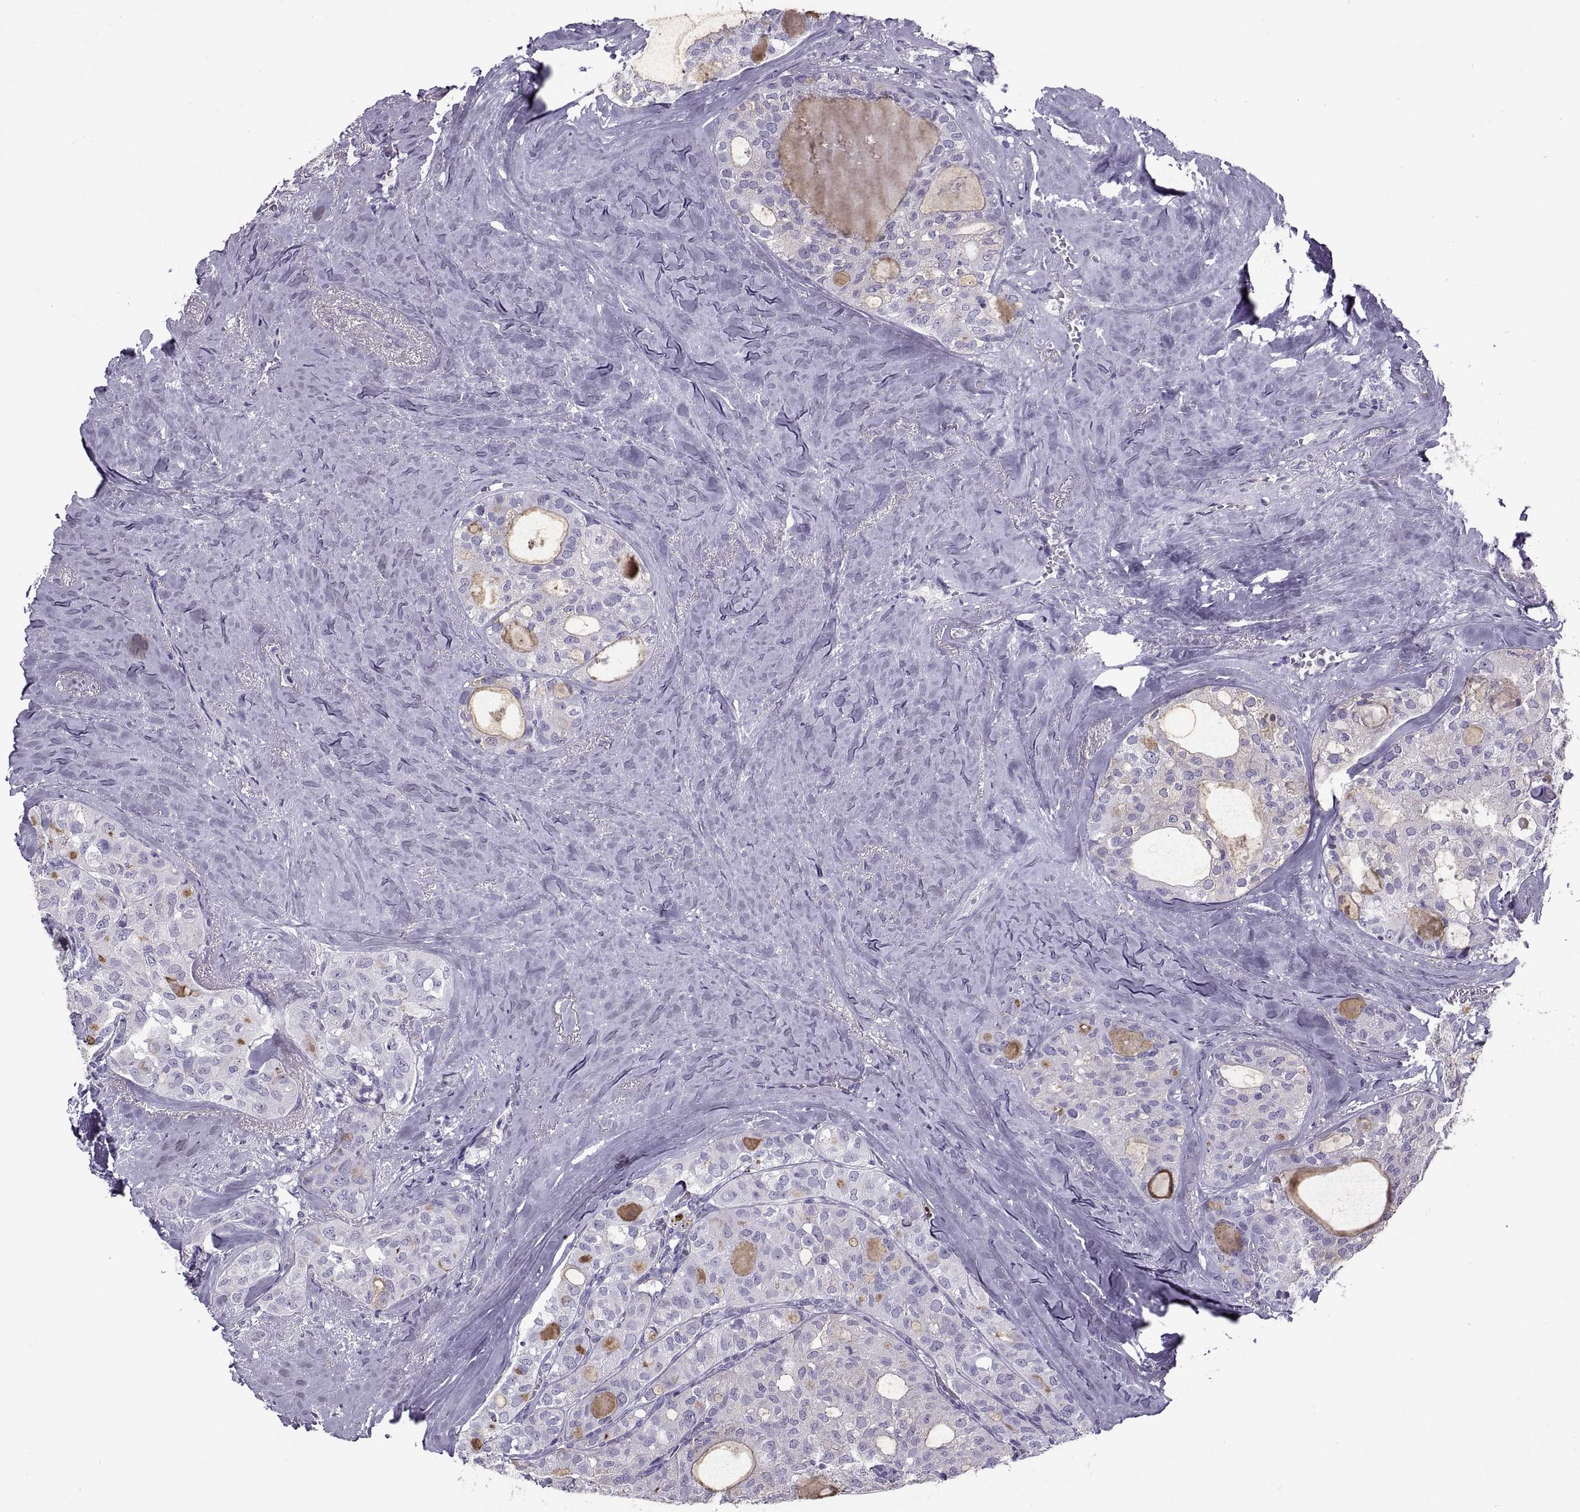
{"staining": {"intensity": "negative", "quantity": "none", "location": "none"}, "tissue": "thyroid cancer", "cell_type": "Tumor cells", "image_type": "cancer", "snomed": [{"axis": "morphology", "description": "Follicular adenoma carcinoma, NOS"}, {"axis": "topography", "description": "Thyroid gland"}], "caption": "An immunohistochemistry (IHC) micrograph of thyroid cancer is shown. There is no staining in tumor cells of thyroid cancer.", "gene": "RLBP1", "patient": {"sex": "male", "age": 75}}